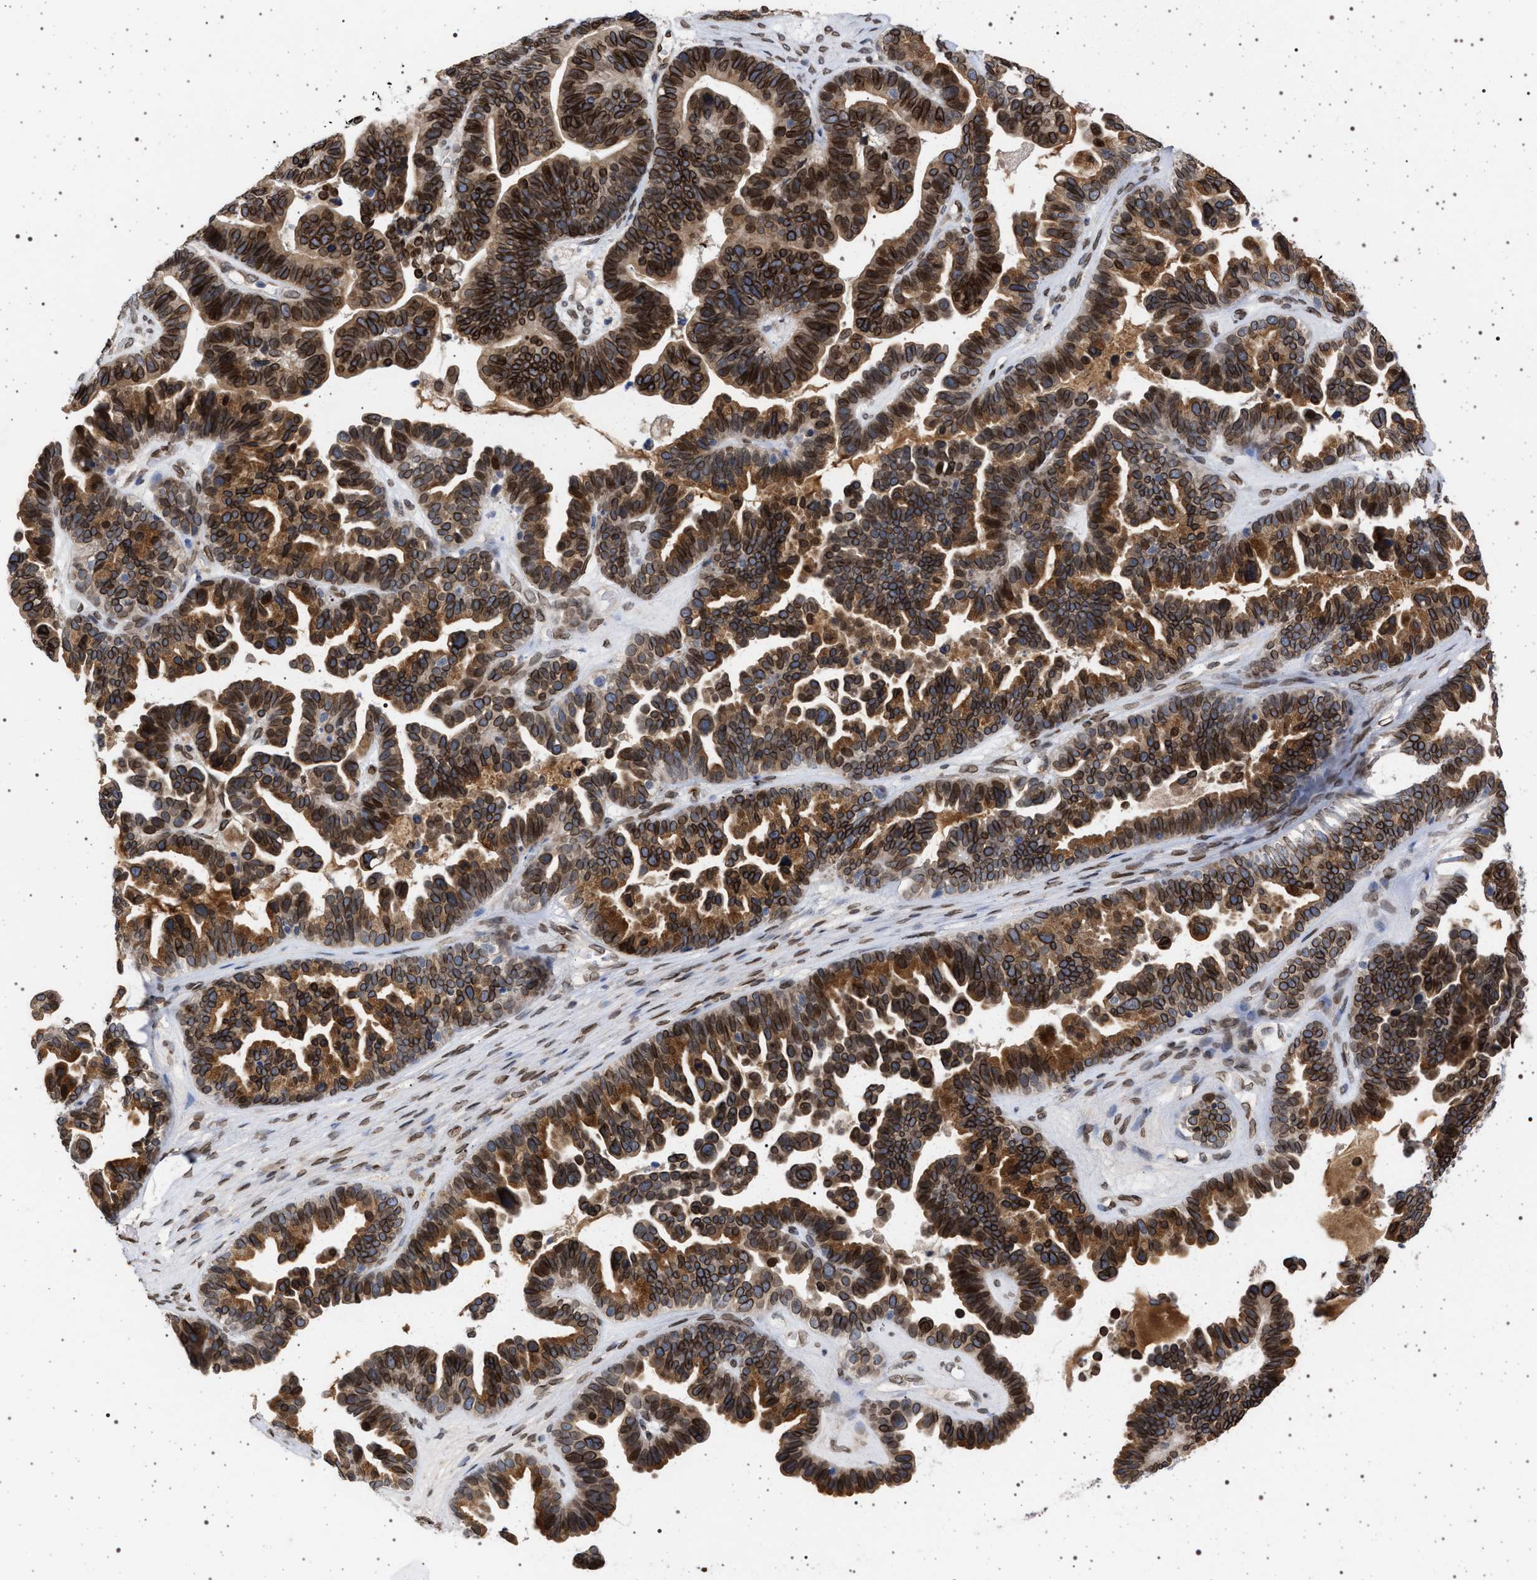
{"staining": {"intensity": "strong", "quantity": ">75%", "location": "cytoplasmic/membranous,nuclear"}, "tissue": "ovarian cancer", "cell_type": "Tumor cells", "image_type": "cancer", "snomed": [{"axis": "morphology", "description": "Cystadenocarcinoma, serous, NOS"}, {"axis": "topography", "description": "Ovary"}], "caption": "The immunohistochemical stain highlights strong cytoplasmic/membranous and nuclear positivity in tumor cells of ovarian serous cystadenocarcinoma tissue. Ihc stains the protein of interest in brown and the nuclei are stained blue.", "gene": "ING2", "patient": {"sex": "female", "age": 56}}